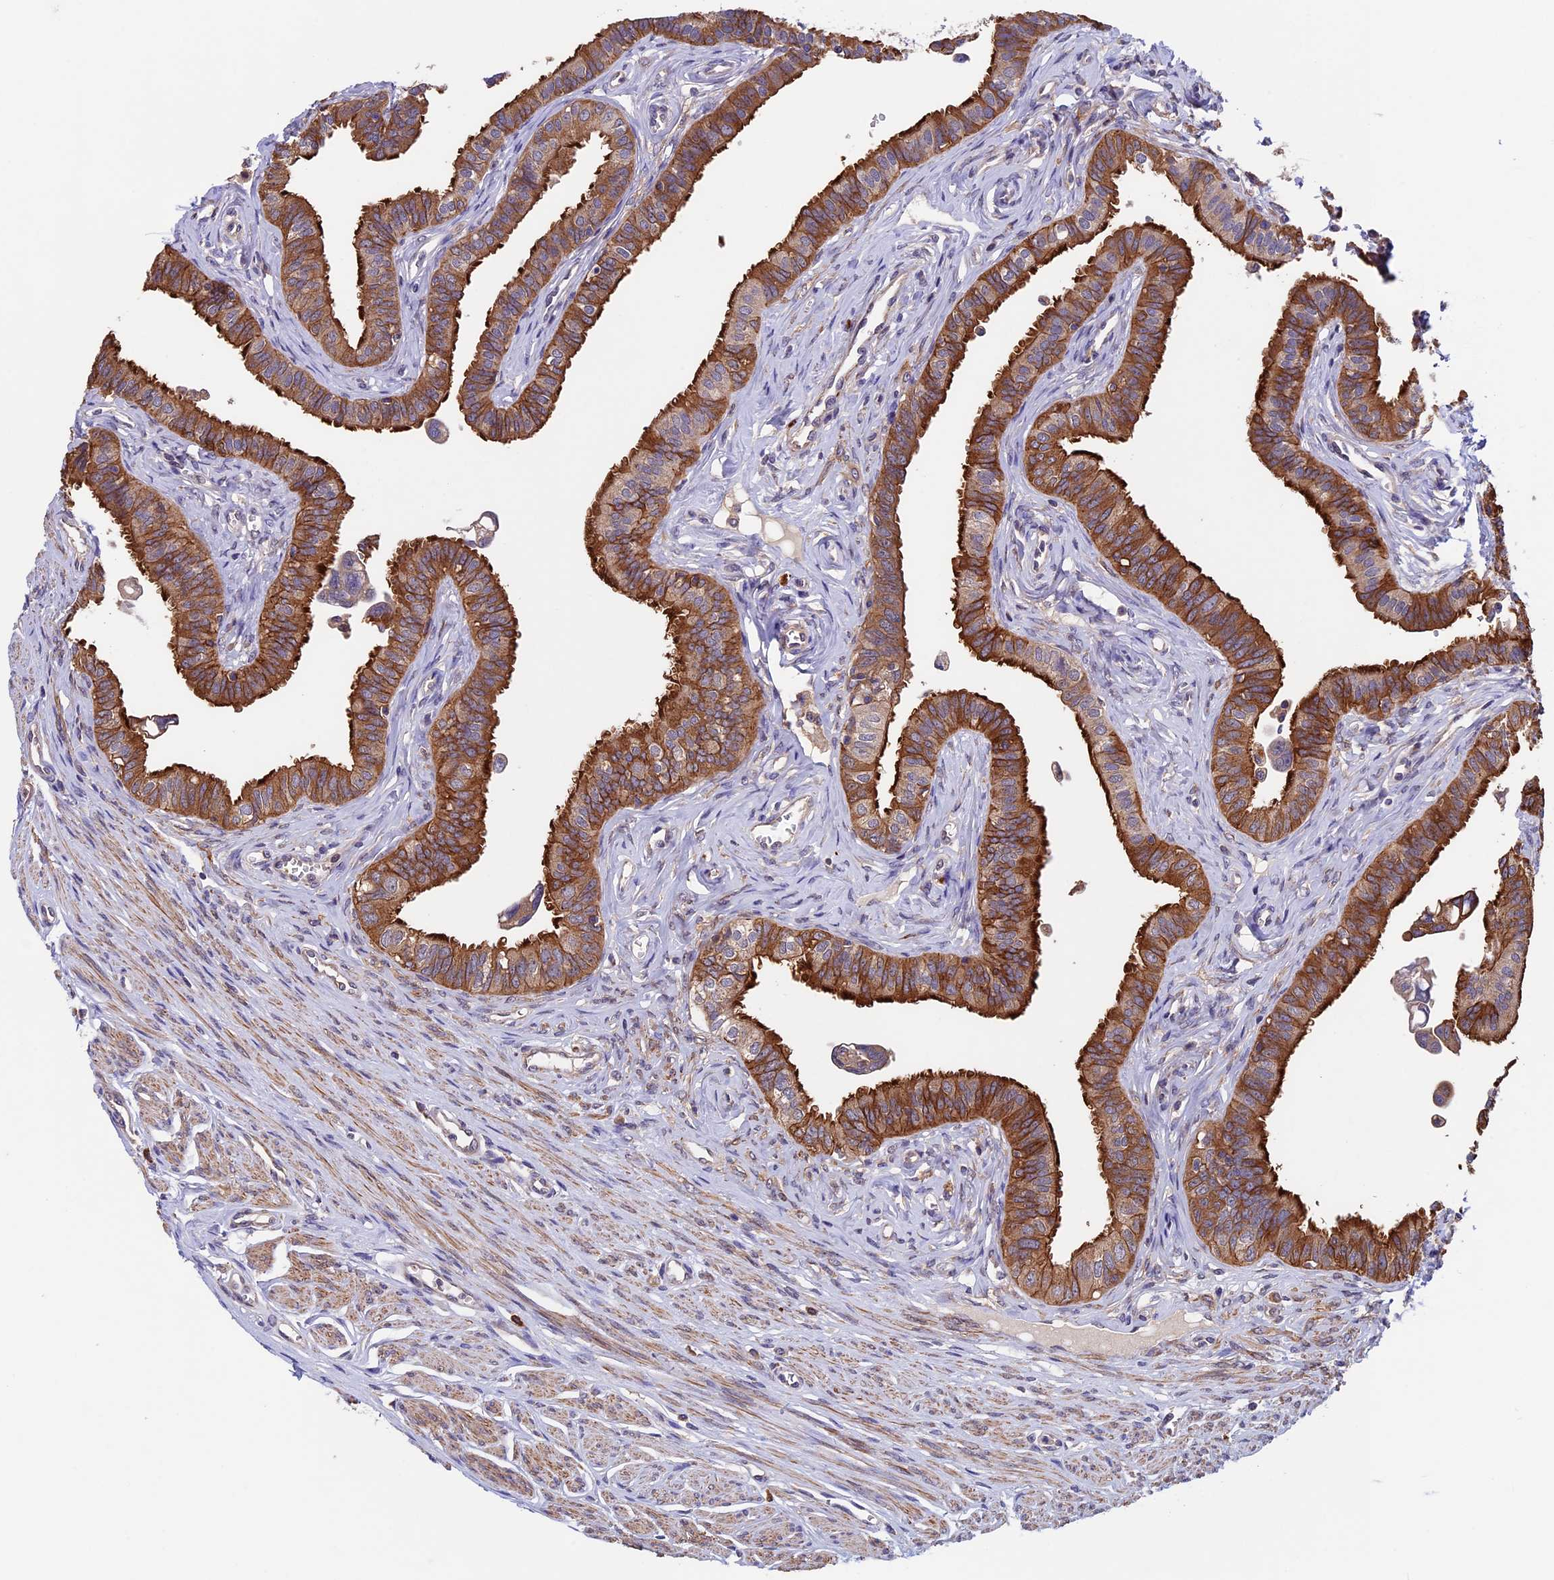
{"staining": {"intensity": "strong", "quantity": ">75%", "location": "cytoplasmic/membranous"}, "tissue": "fallopian tube", "cell_type": "Glandular cells", "image_type": "normal", "snomed": [{"axis": "morphology", "description": "Normal tissue, NOS"}, {"axis": "morphology", "description": "Carcinoma, NOS"}, {"axis": "topography", "description": "Fallopian tube"}, {"axis": "topography", "description": "Ovary"}], "caption": "Fallopian tube stained with DAB (3,3'-diaminobenzidine) immunohistochemistry shows high levels of strong cytoplasmic/membranous positivity in approximately >75% of glandular cells.", "gene": "SLC9A5", "patient": {"sex": "female", "age": 59}}